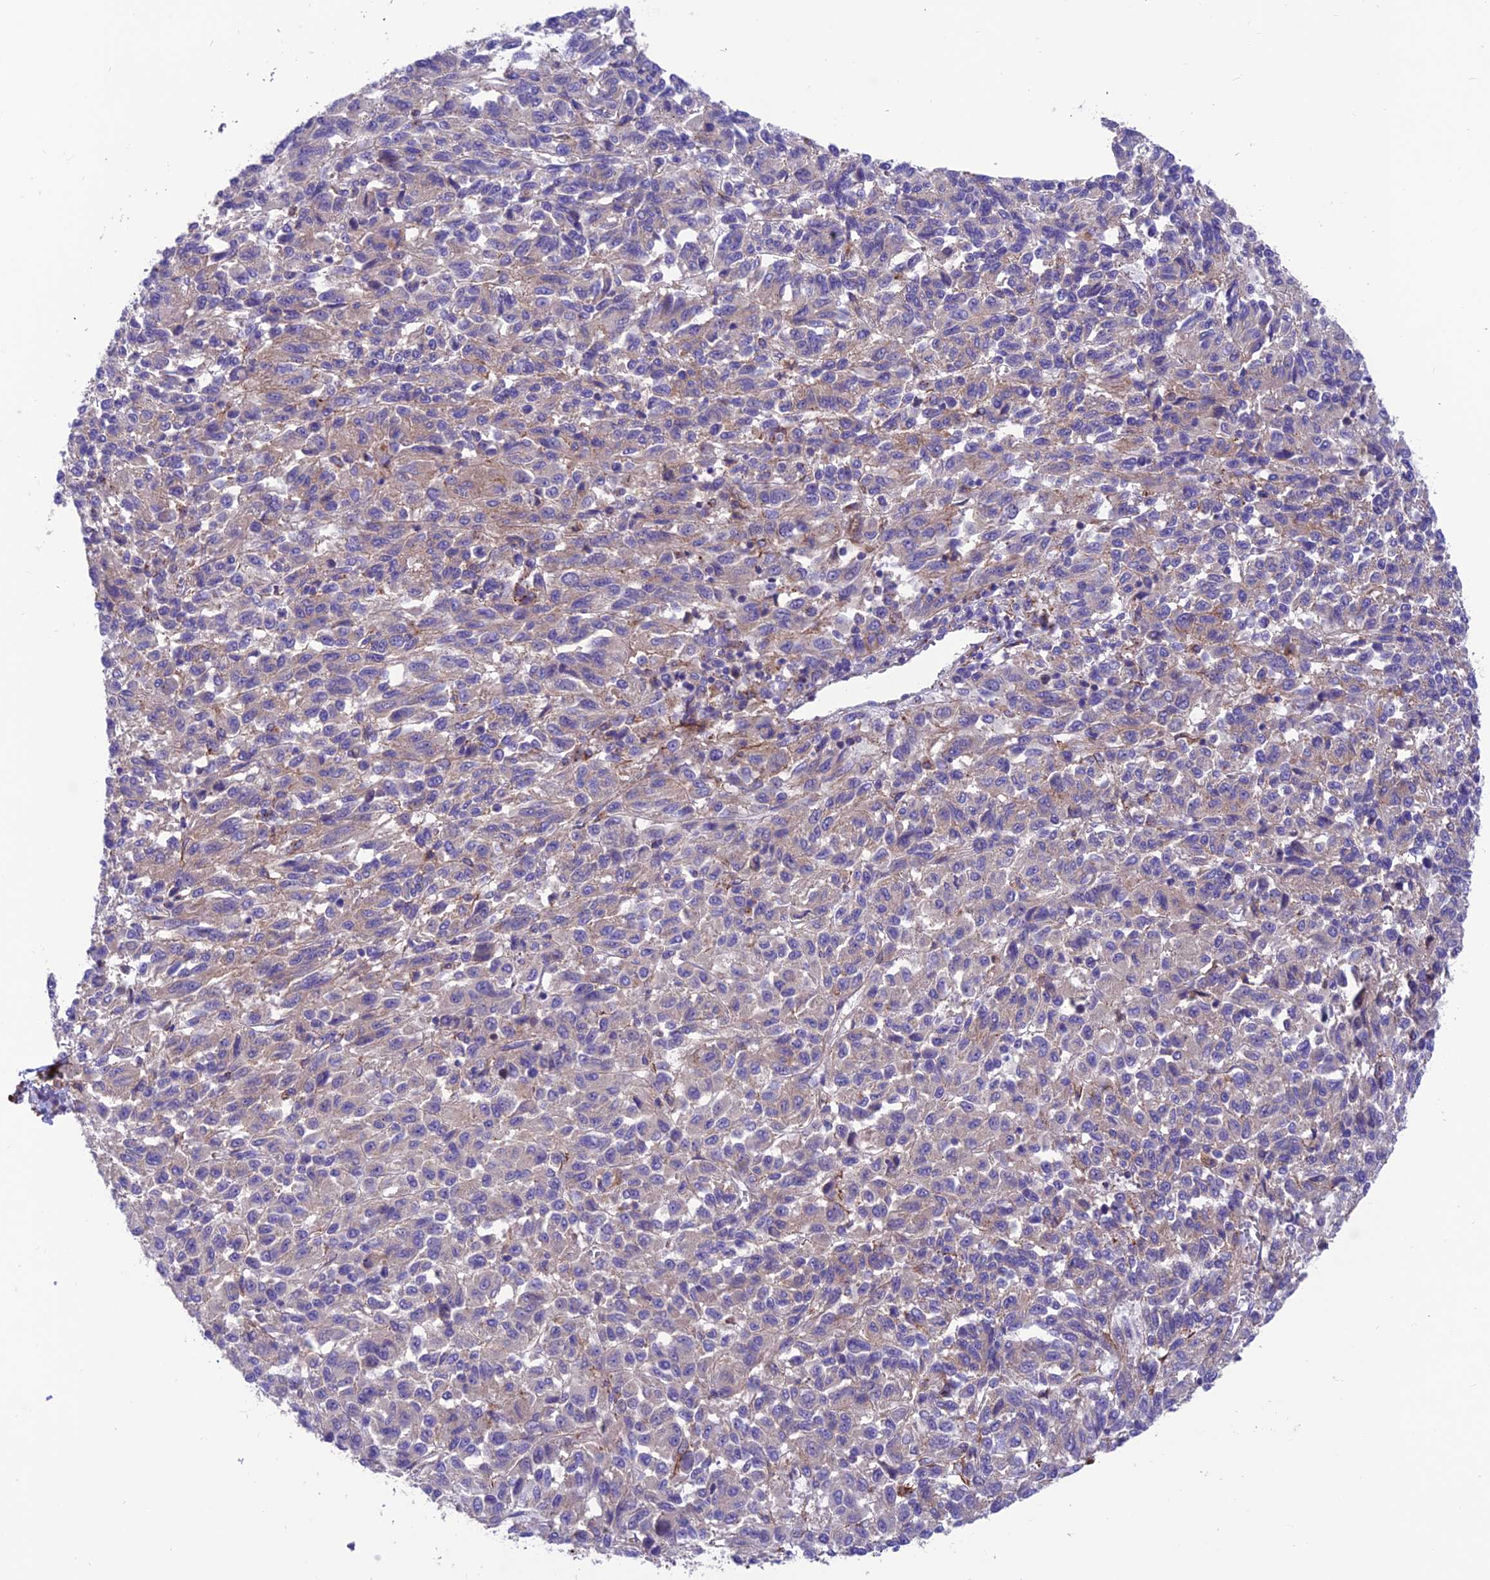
{"staining": {"intensity": "negative", "quantity": "none", "location": "none"}, "tissue": "melanoma", "cell_type": "Tumor cells", "image_type": "cancer", "snomed": [{"axis": "morphology", "description": "Malignant melanoma, Metastatic site"}, {"axis": "topography", "description": "Lung"}], "caption": "High magnification brightfield microscopy of malignant melanoma (metastatic site) stained with DAB (3,3'-diaminobenzidine) (brown) and counterstained with hematoxylin (blue): tumor cells show no significant positivity. The staining is performed using DAB brown chromogen with nuclei counter-stained in using hematoxylin.", "gene": "VPS16", "patient": {"sex": "male", "age": 64}}